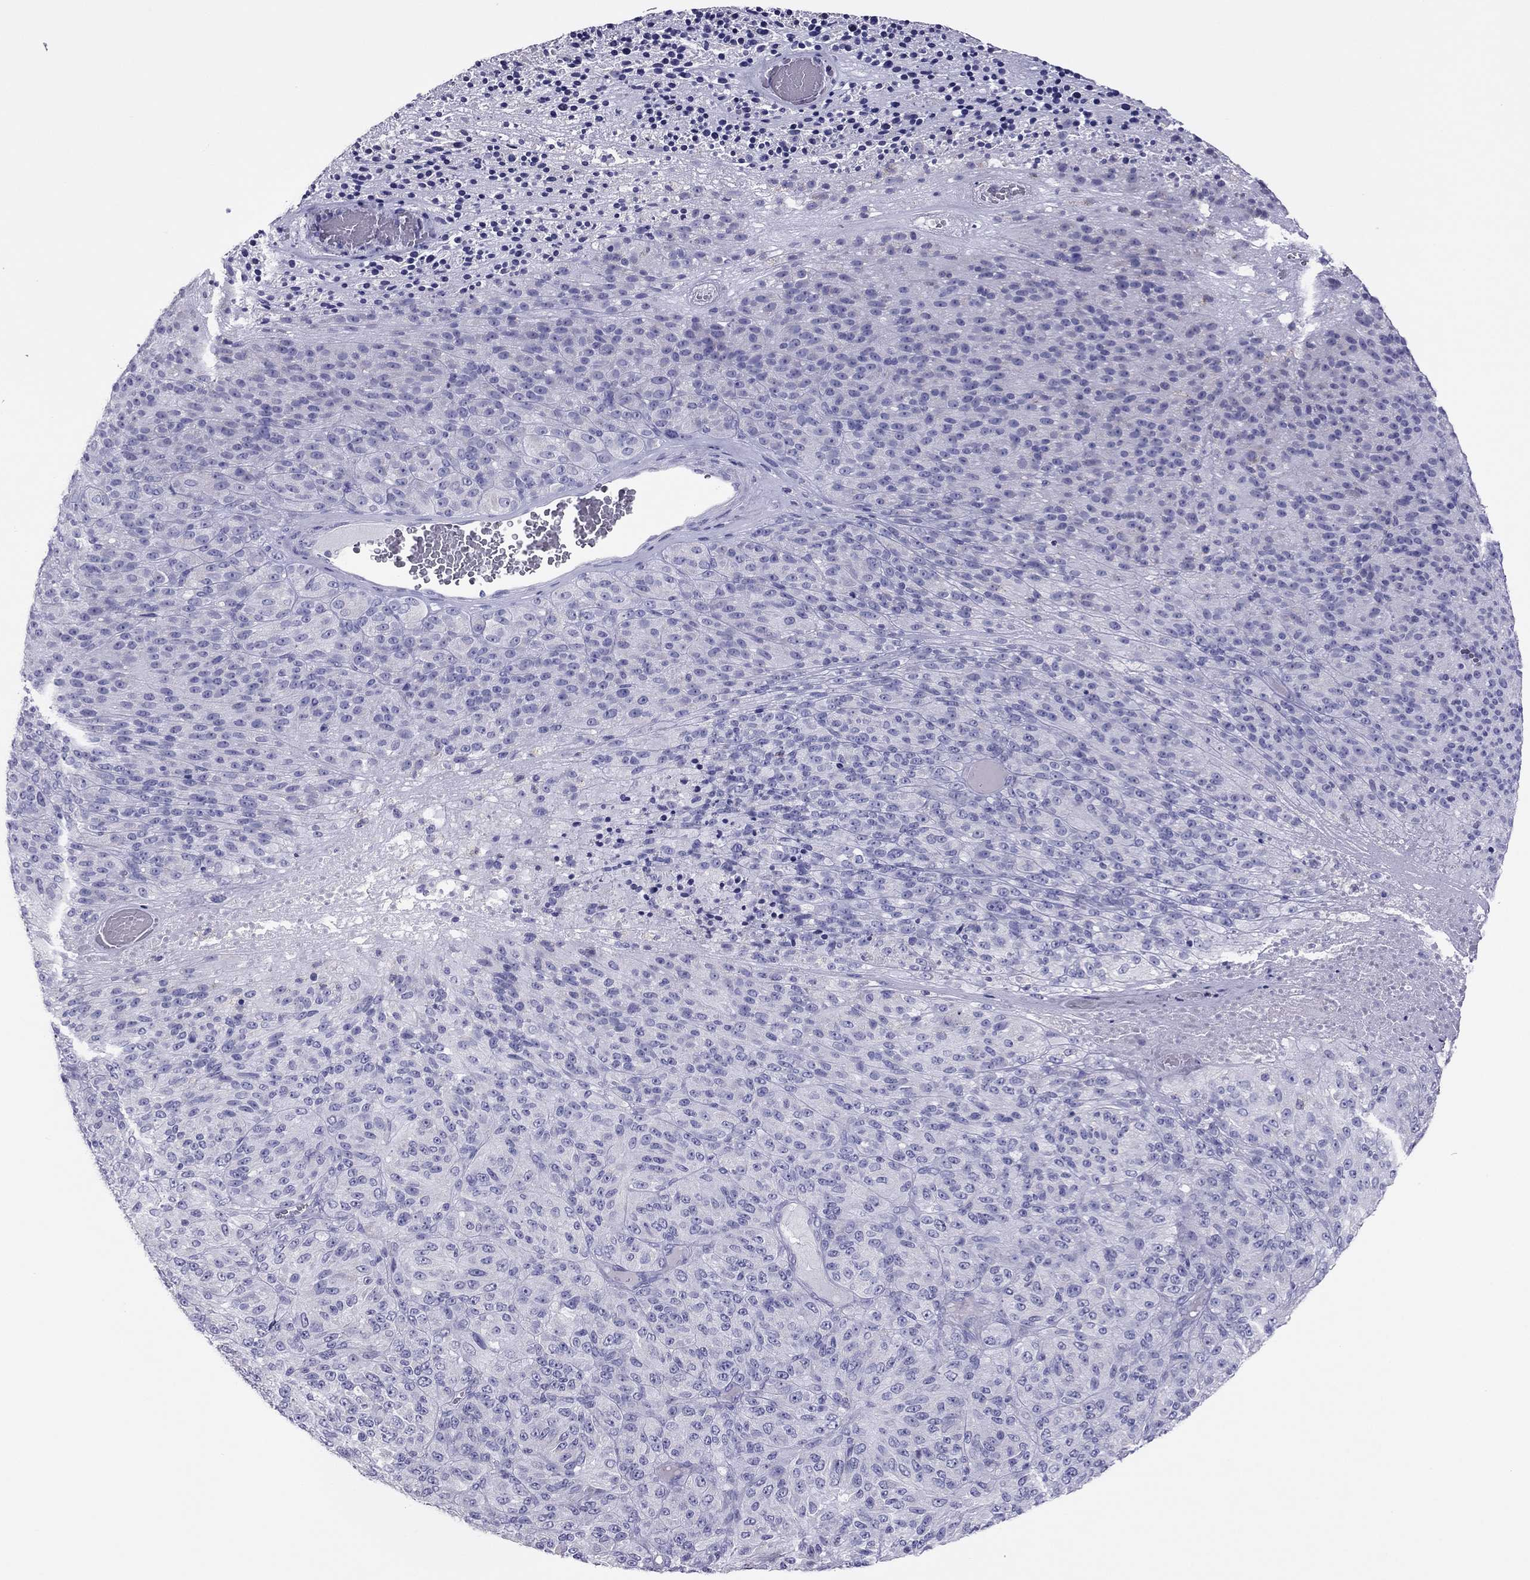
{"staining": {"intensity": "negative", "quantity": "none", "location": "none"}, "tissue": "melanoma", "cell_type": "Tumor cells", "image_type": "cancer", "snomed": [{"axis": "morphology", "description": "Malignant melanoma, Metastatic site"}, {"axis": "topography", "description": "Brain"}], "caption": "This image is of malignant melanoma (metastatic site) stained with immunohistochemistry (IHC) to label a protein in brown with the nuclei are counter-stained blue. There is no staining in tumor cells.", "gene": "MAEL", "patient": {"sex": "female", "age": 56}}